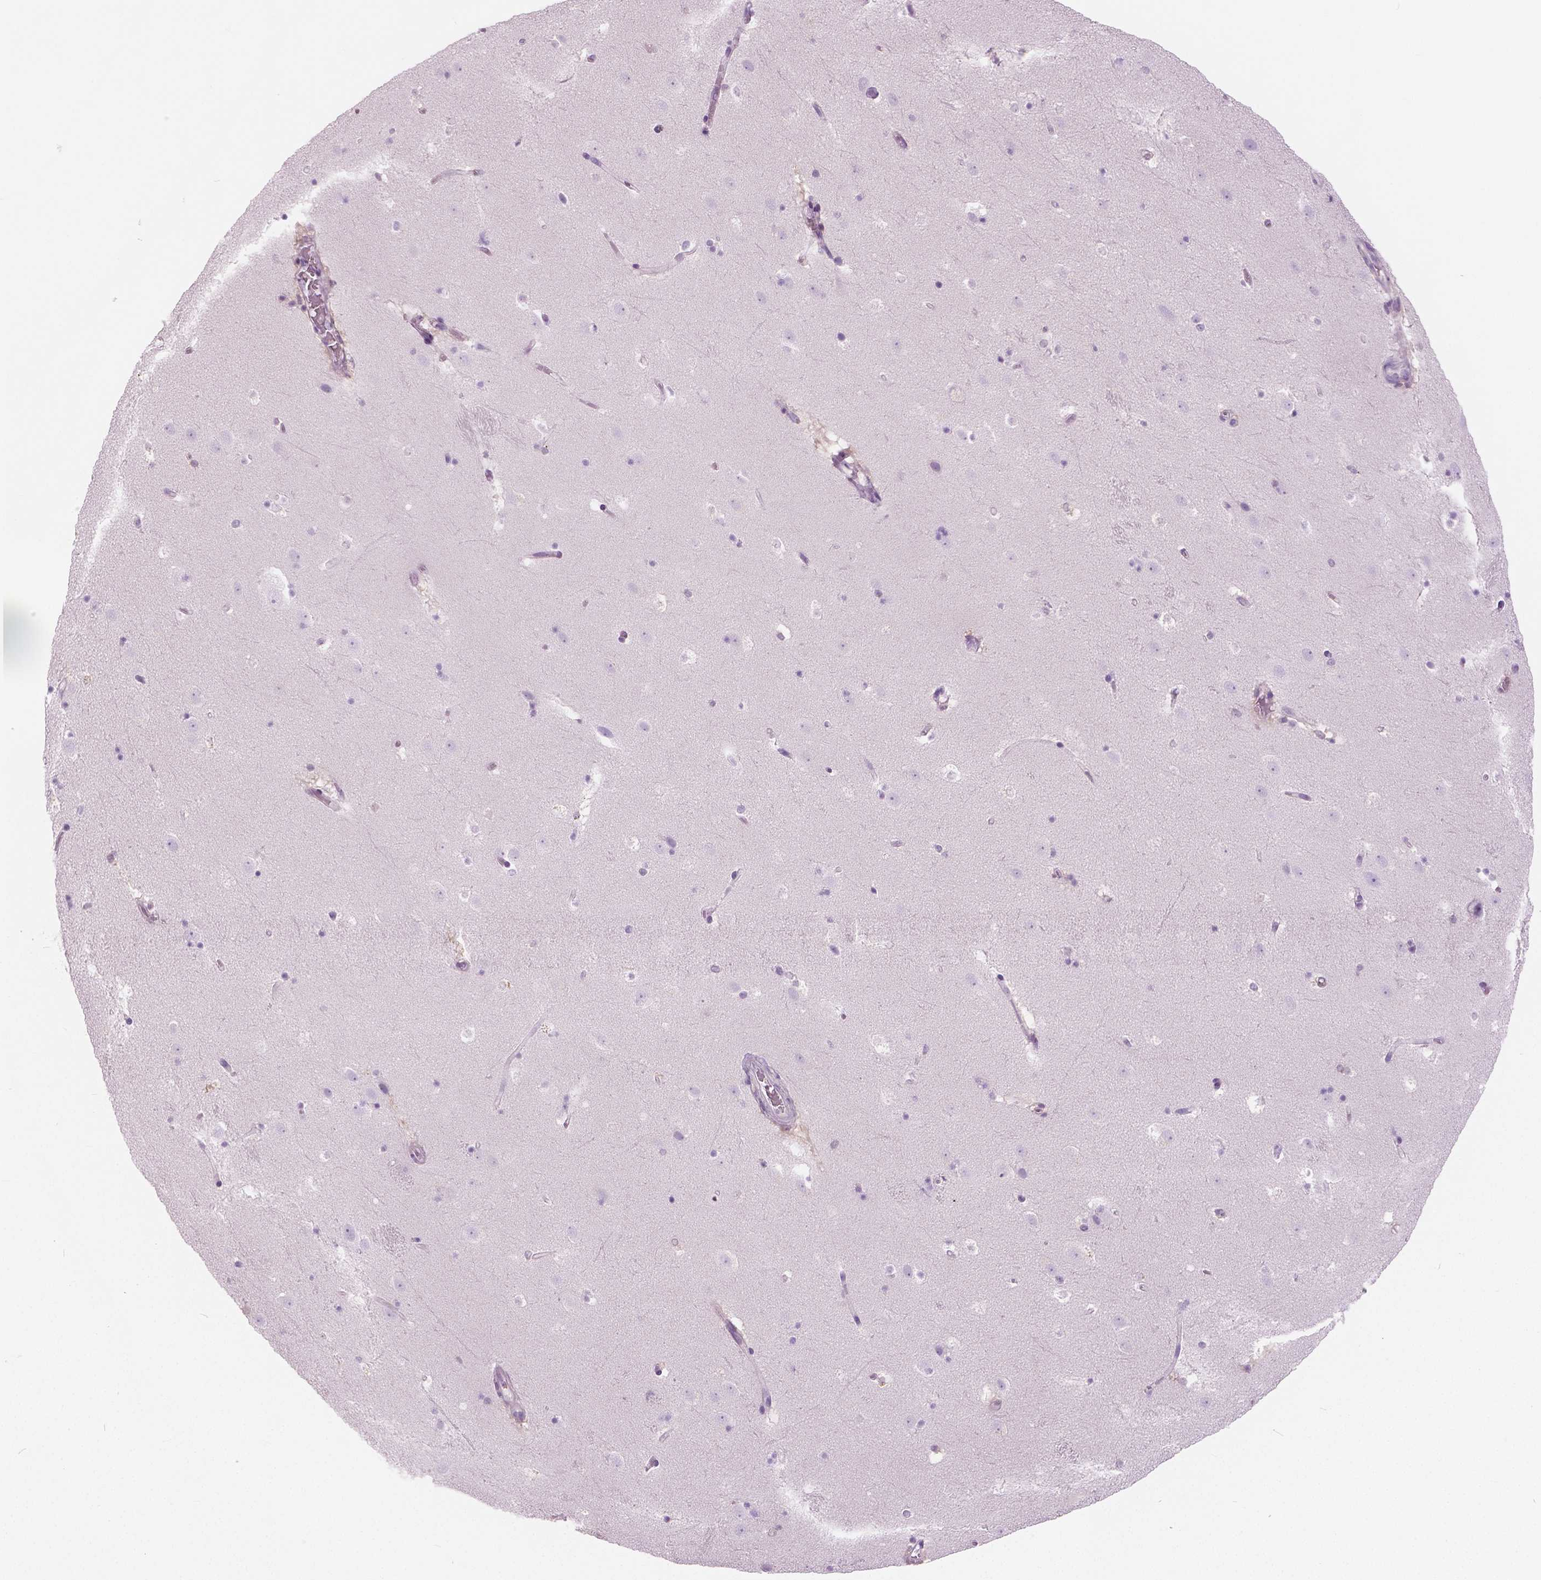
{"staining": {"intensity": "weak", "quantity": "<25%", "location": "cytoplasmic/membranous"}, "tissue": "caudate", "cell_type": "Glial cells", "image_type": "normal", "snomed": [{"axis": "morphology", "description": "Normal tissue, NOS"}, {"axis": "topography", "description": "Lateral ventricle wall"}], "caption": "A micrograph of human caudate is negative for staining in glial cells. (IHC, brightfield microscopy, high magnification).", "gene": "GALM", "patient": {"sex": "male", "age": 37}}